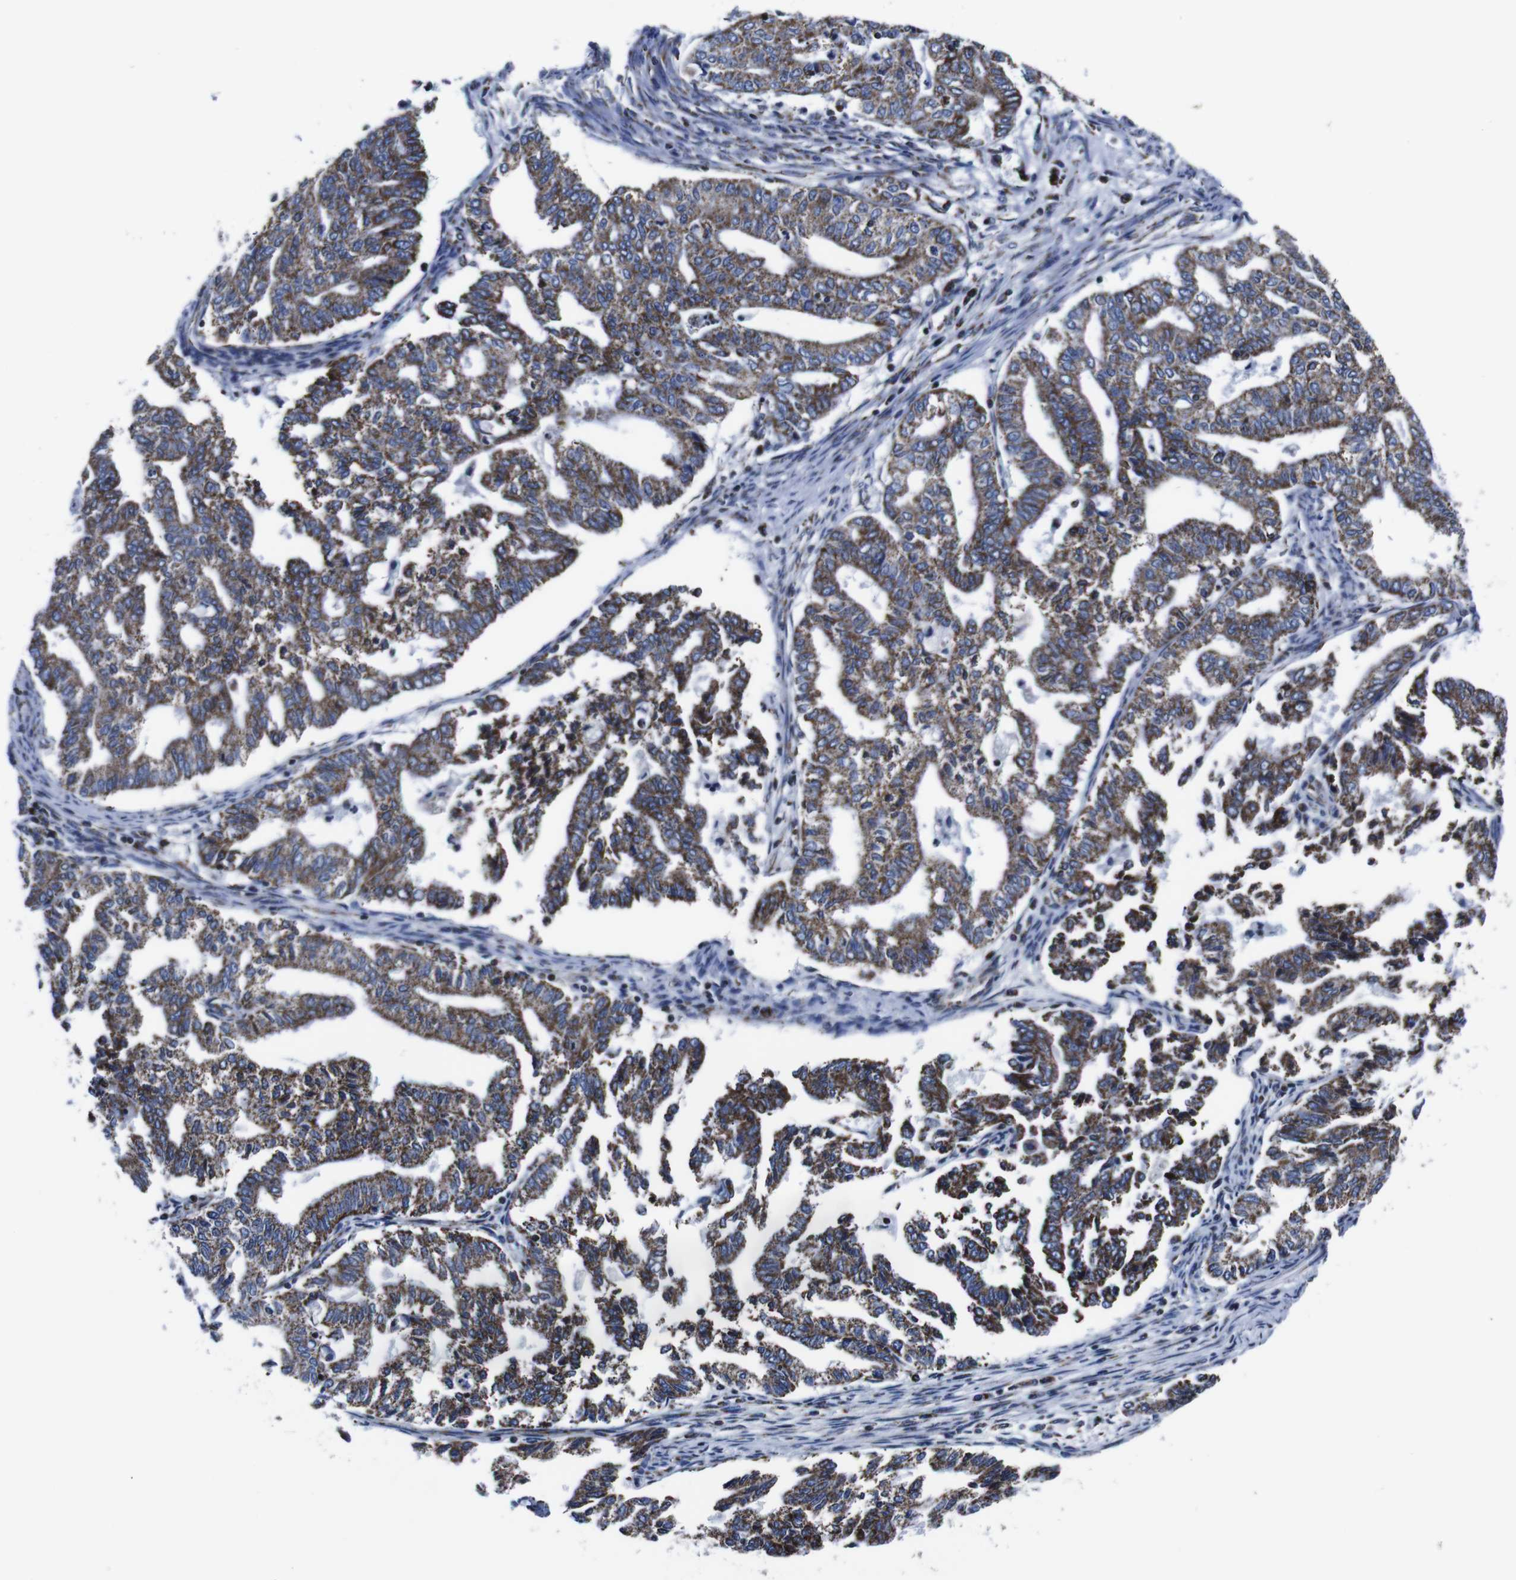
{"staining": {"intensity": "strong", "quantity": ">75%", "location": "cytoplasmic/membranous"}, "tissue": "endometrial cancer", "cell_type": "Tumor cells", "image_type": "cancer", "snomed": [{"axis": "morphology", "description": "Adenocarcinoma, NOS"}, {"axis": "topography", "description": "Endometrium"}], "caption": "The image demonstrates staining of endometrial adenocarcinoma, revealing strong cytoplasmic/membranous protein positivity (brown color) within tumor cells.", "gene": "FKBP9", "patient": {"sex": "female", "age": 79}}